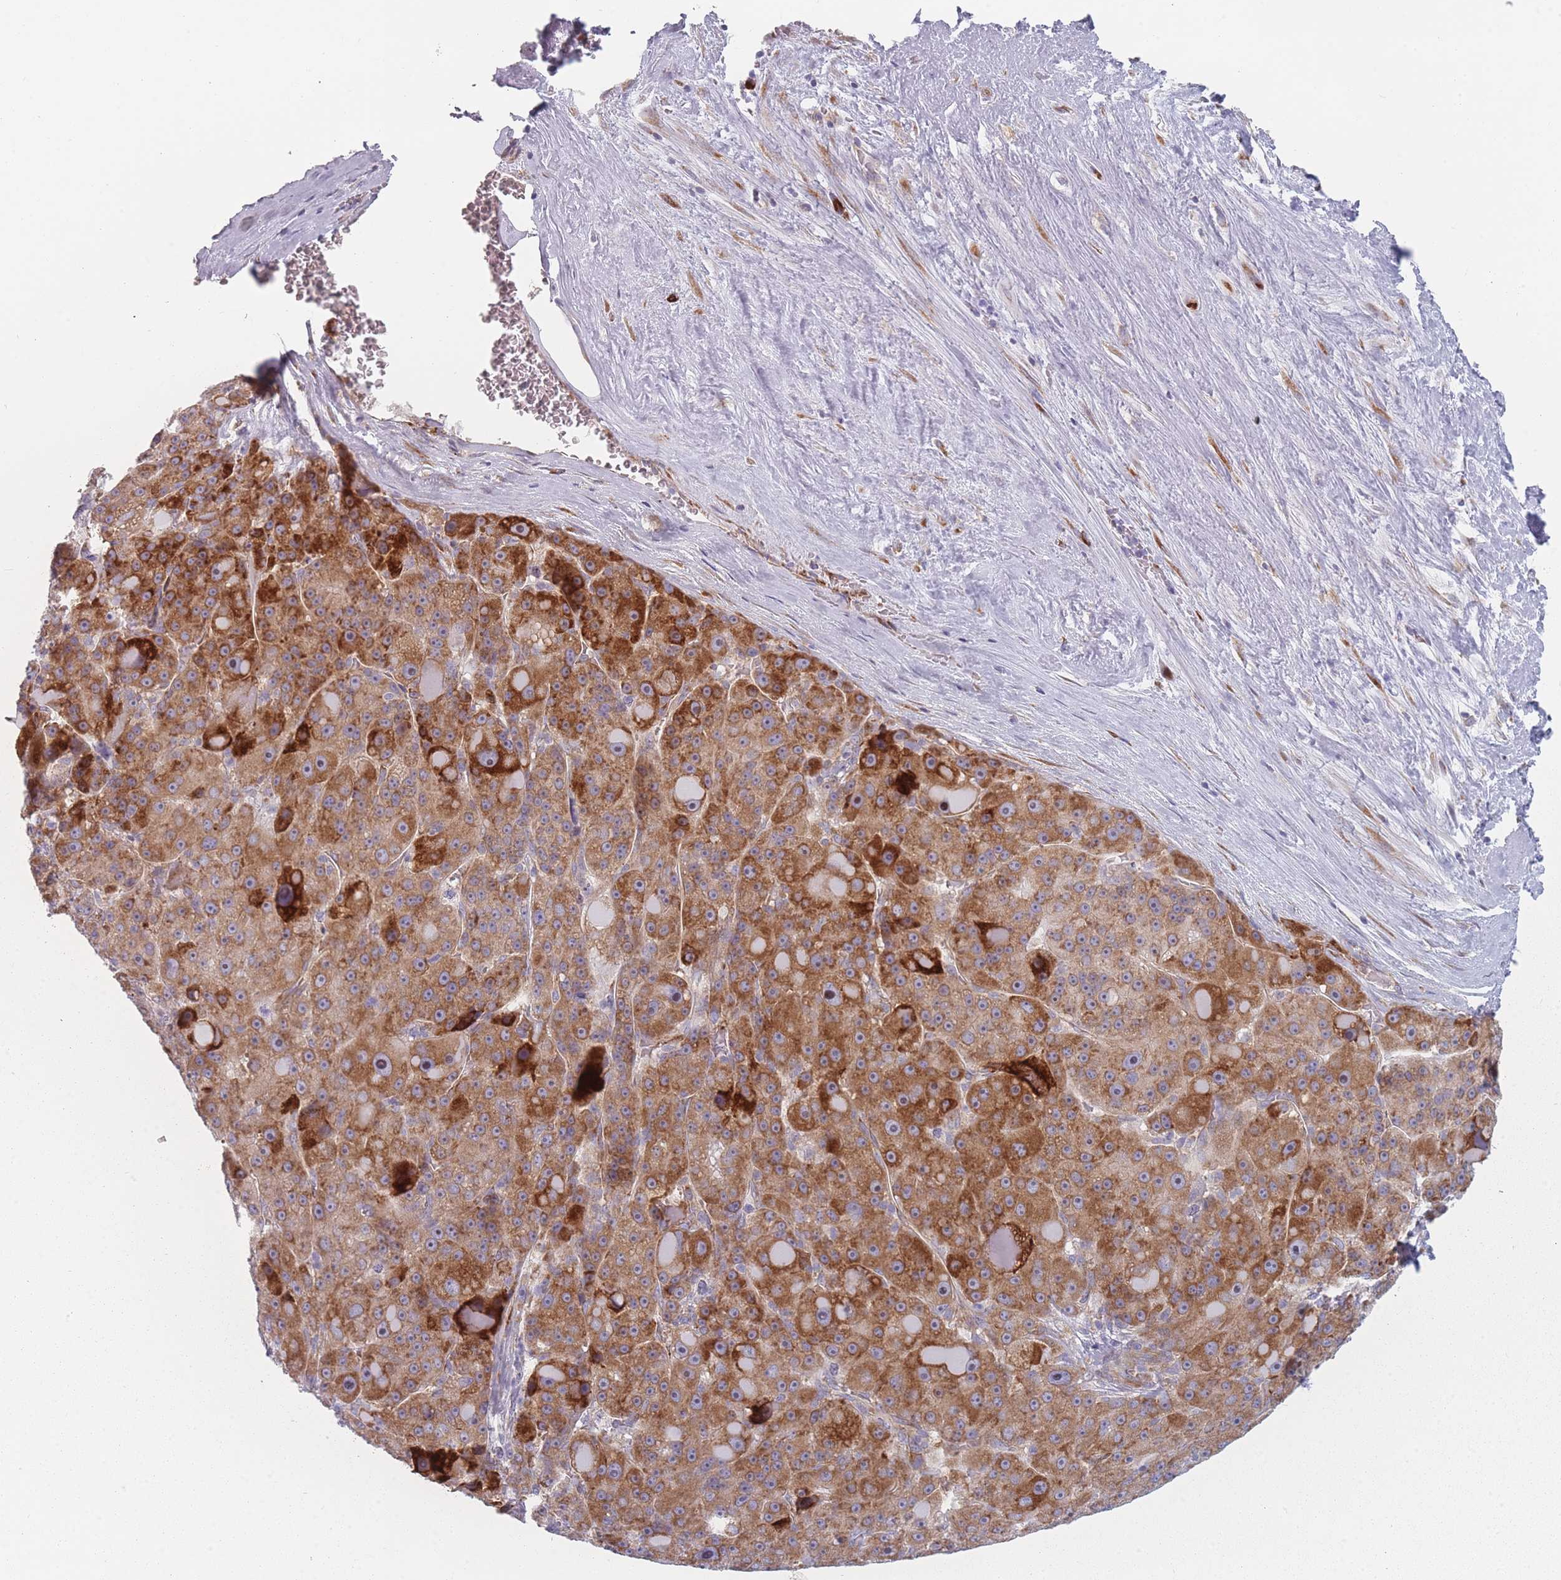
{"staining": {"intensity": "strong", "quantity": ">75%", "location": "cytoplasmic/membranous"}, "tissue": "liver cancer", "cell_type": "Tumor cells", "image_type": "cancer", "snomed": [{"axis": "morphology", "description": "Carcinoma, Hepatocellular, NOS"}, {"axis": "topography", "description": "Liver"}], "caption": "Tumor cells demonstrate high levels of strong cytoplasmic/membranous expression in approximately >75% of cells in liver cancer. (DAB (3,3'-diaminobenzidine) = brown stain, brightfield microscopy at high magnification).", "gene": "CACNG5", "patient": {"sex": "male", "age": 76}}